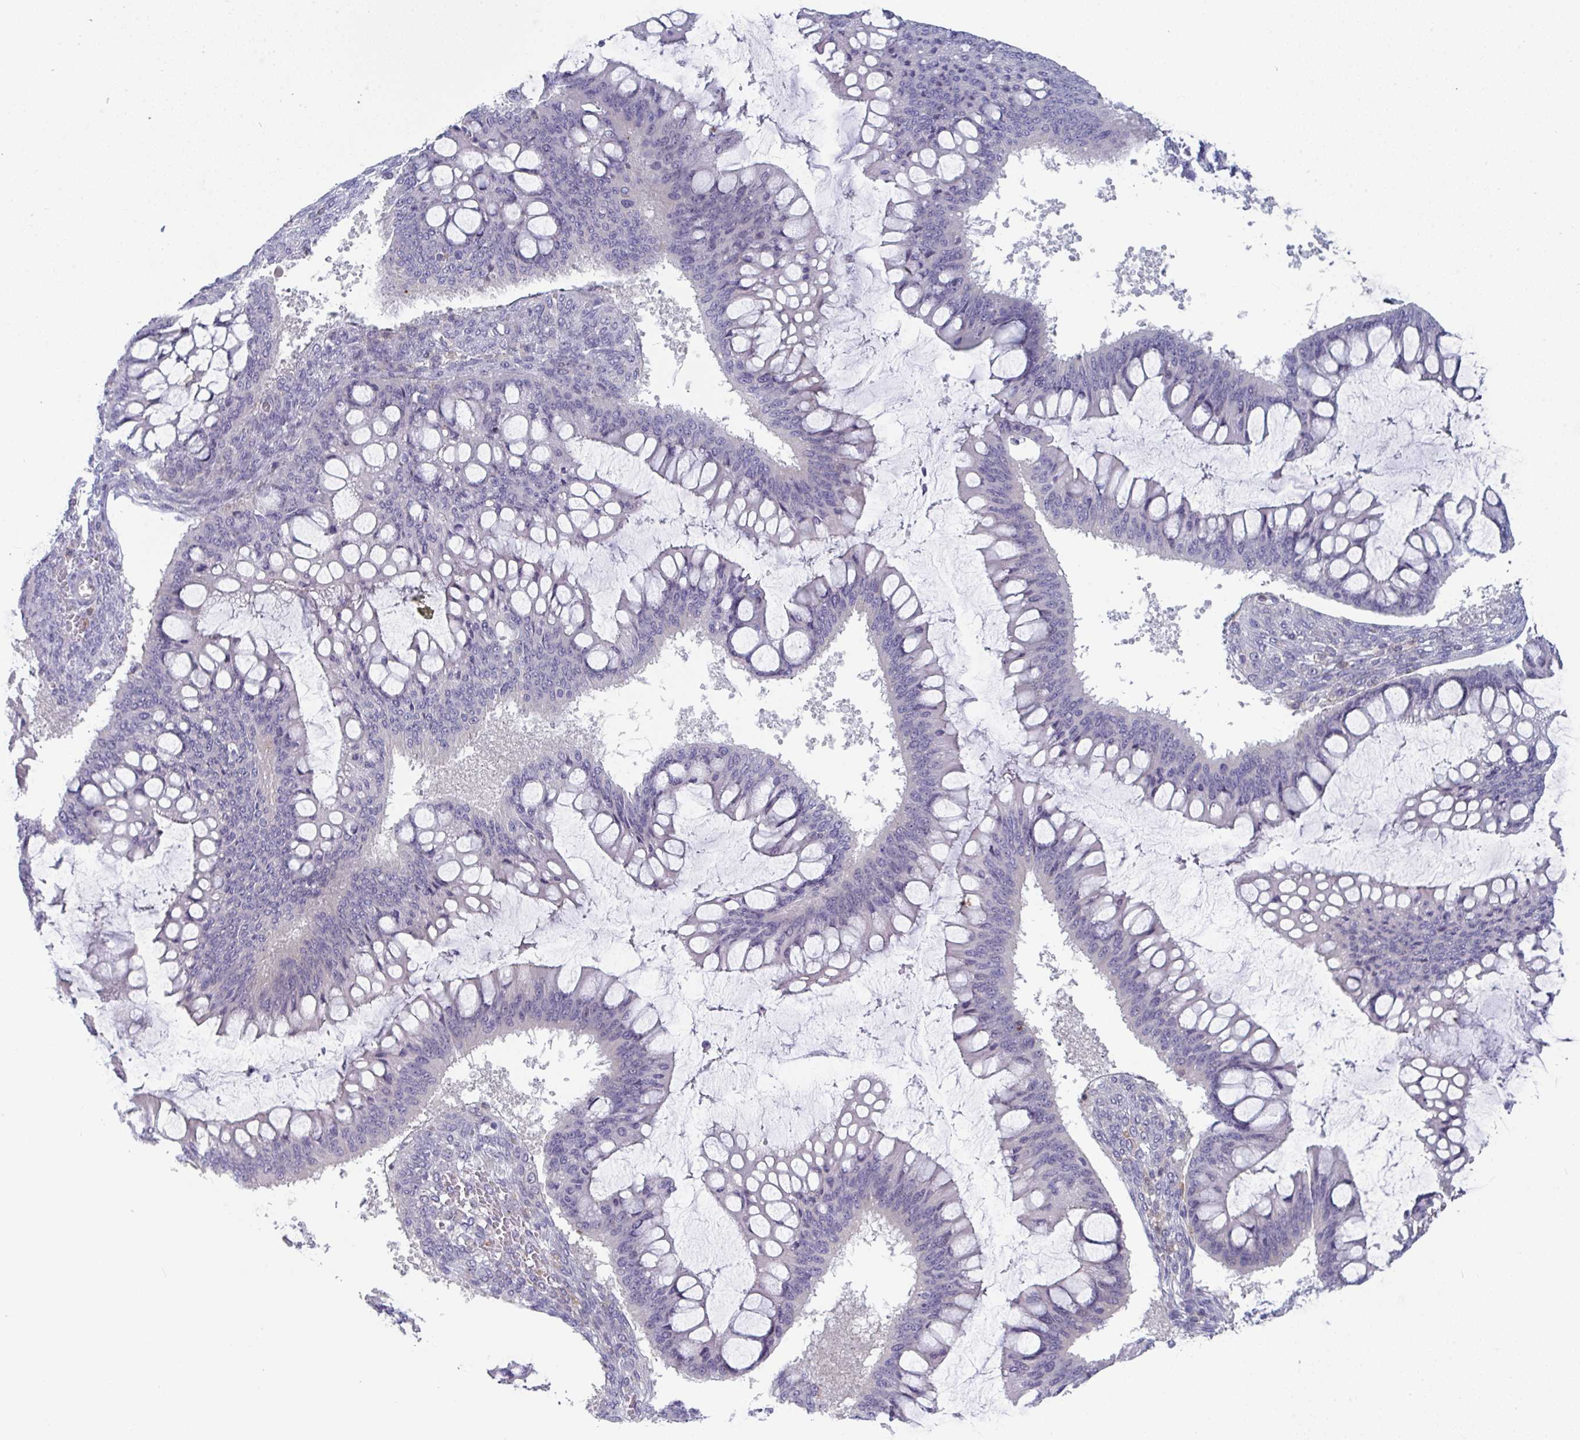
{"staining": {"intensity": "negative", "quantity": "none", "location": "none"}, "tissue": "ovarian cancer", "cell_type": "Tumor cells", "image_type": "cancer", "snomed": [{"axis": "morphology", "description": "Cystadenocarcinoma, mucinous, NOS"}, {"axis": "topography", "description": "Ovary"}], "caption": "Immunohistochemistry (IHC) photomicrograph of human ovarian cancer stained for a protein (brown), which displays no positivity in tumor cells.", "gene": "DISP2", "patient": {"sex": "female", "age": 73}}